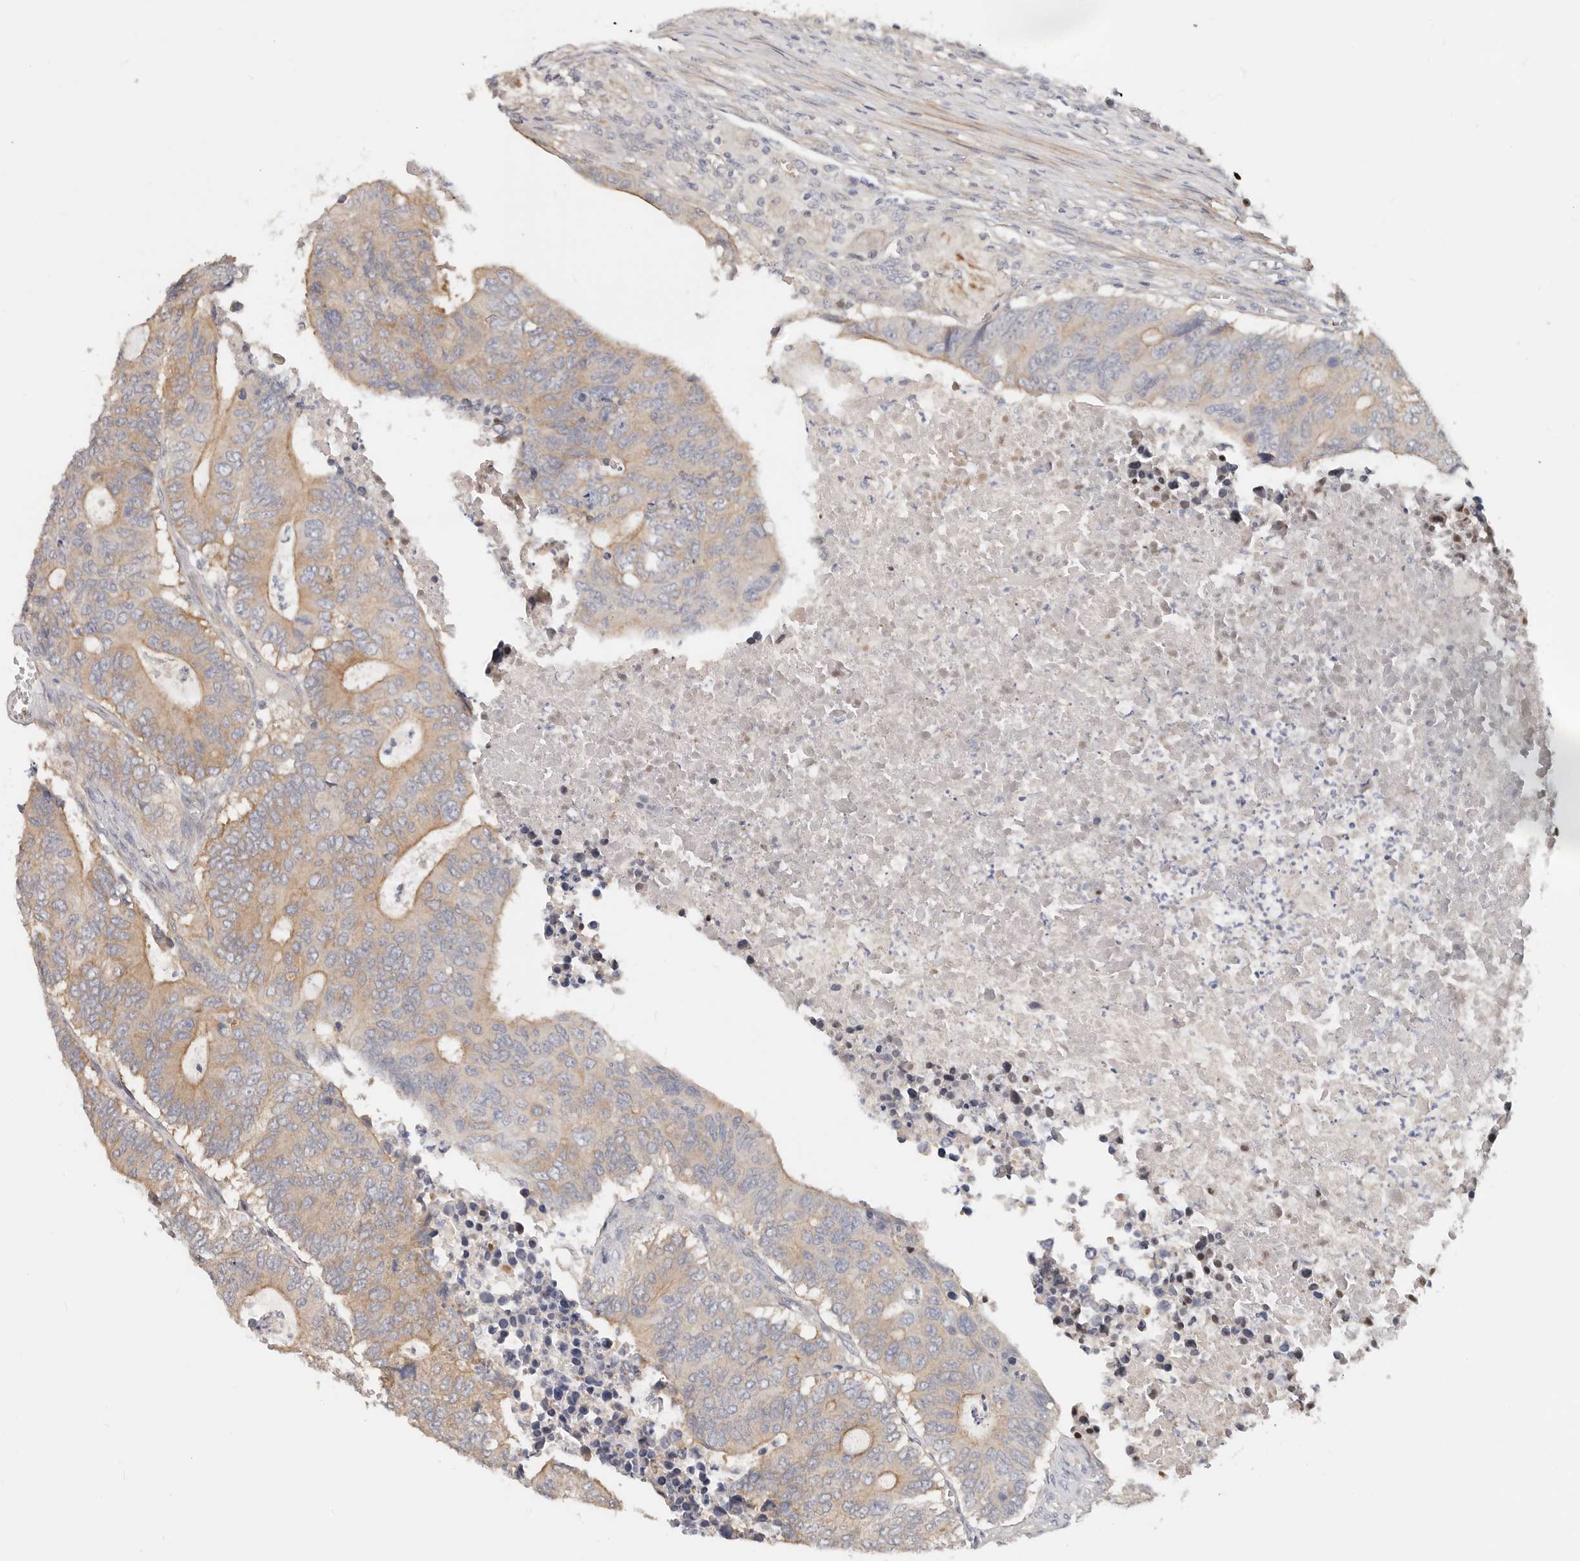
{"staining": {"intensity": "moderate", "quantity": "<25%", "location": "cytoplasmic/membranous"}, "tissue": "colorectal cancer", "cell_type": "Tumor cells", "image_type": "cancer", "snomed": [{"axis": "morphology", "description": "Adenocarcinoma, NOS"}, {"axis": "topography", "description": "Colon"}], "caption": "Colorectal cancer (adenocarcinoma) stained with immunohistochemistry exhibits moderate cytoplasmic/membranous expression in approximately <25% of tumor cells.", "gene": "ZRANB1", "patient": {"sex": "male", "age": 87}}